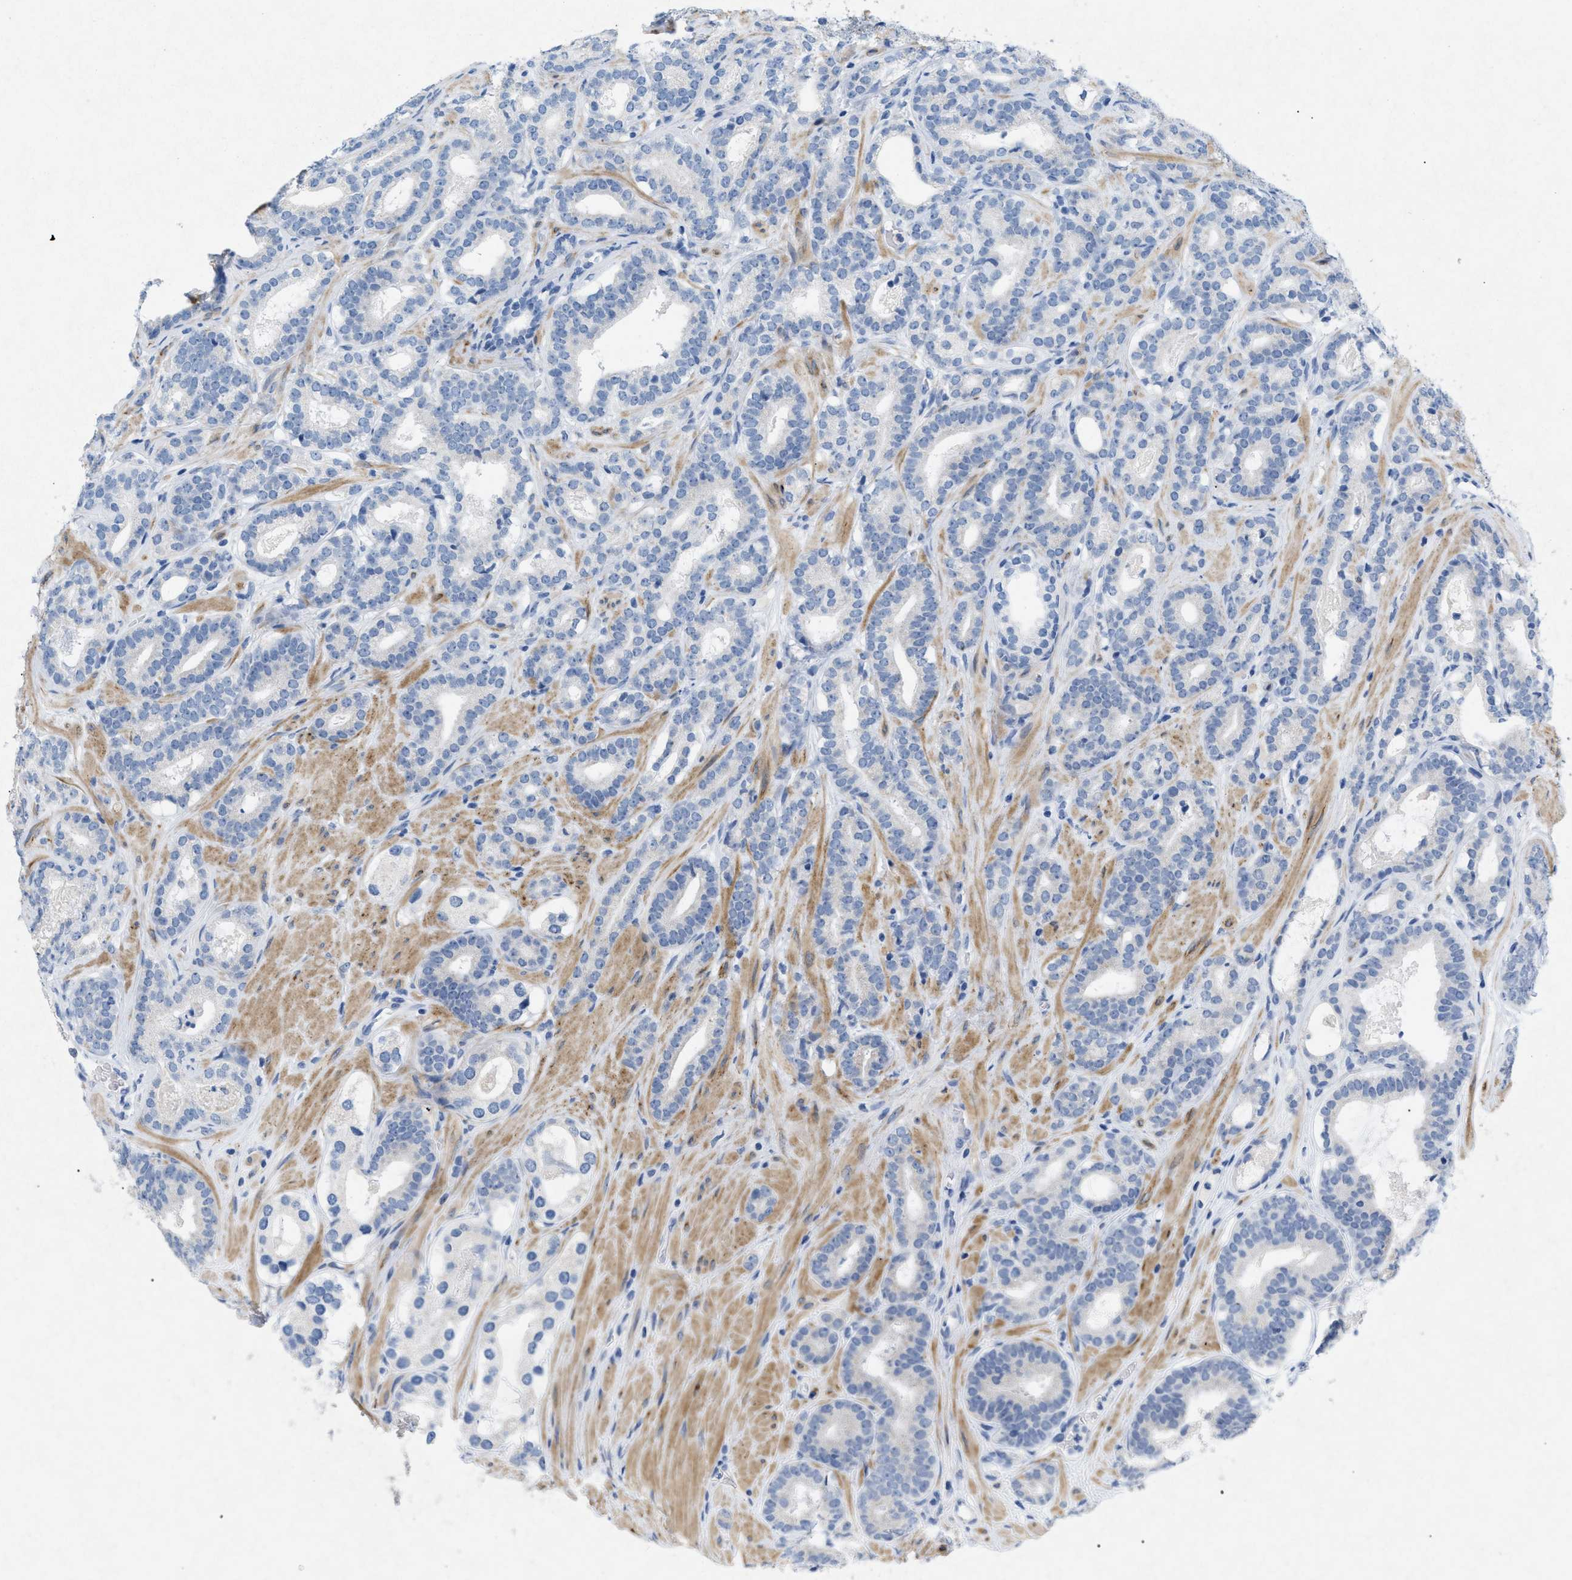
{"staining": {"intensity": "negative", "quantity": "none", "location": "none"}, "tissue": "prostate cancer", "cell_type": "Tumor cells", "image_type": "cancer", "snomed": [{"axis": "morphology", "description": "Adenocarcinoma, High grade"}, {"axis": "topography", "description": "Prostate"}], "caption": "Tumor cells show no significant staining in high-grade adenocarcinoma (prostate).", "gene": "TASOR", "patient": {"sex": "male", "age": 60}}